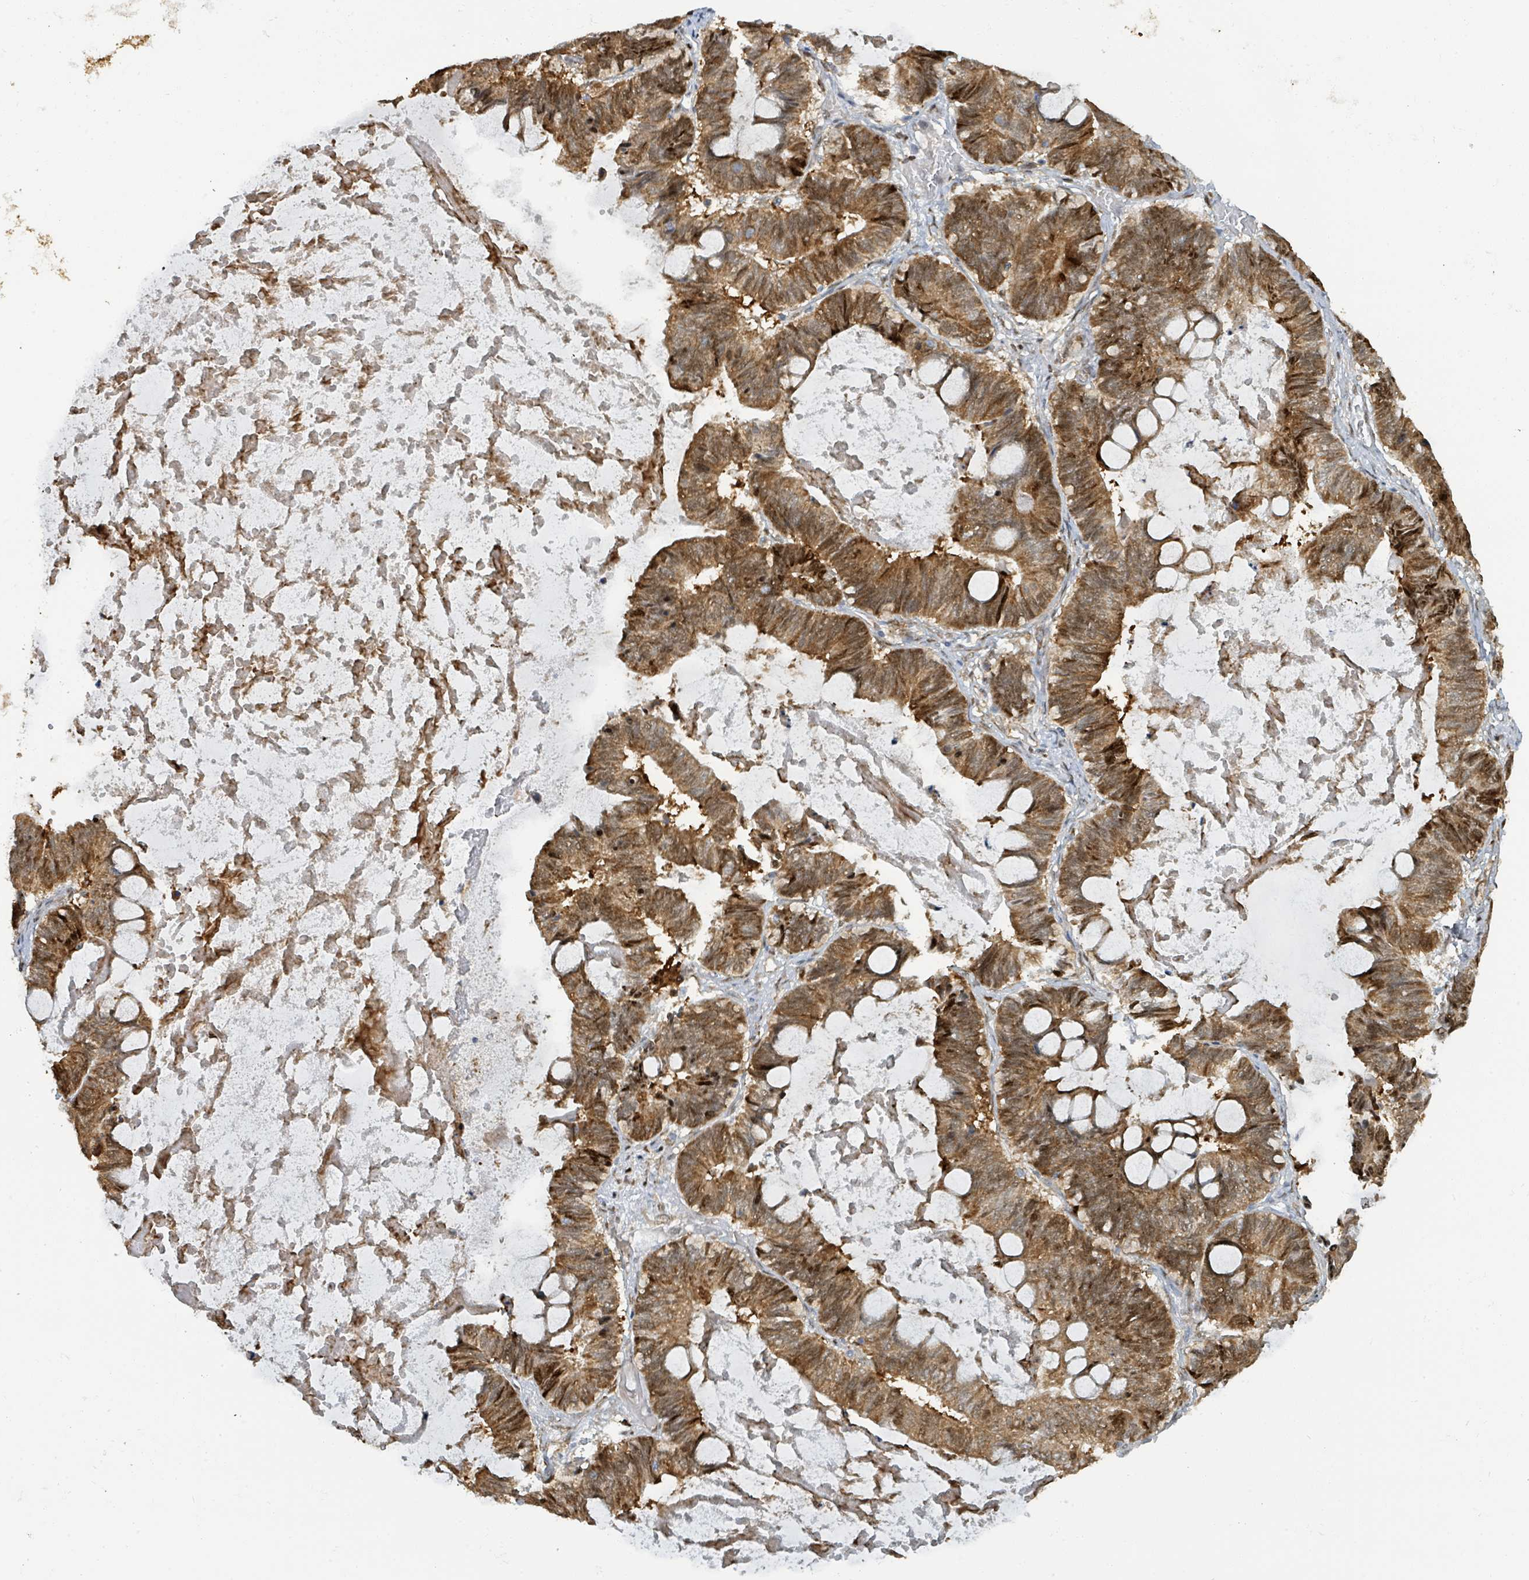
{"staining": {"intensity": "moderate", "quantity": ">75%", "location": "cytoplasmic/membranous,nuclear"}, "tissue": "ovarian cancer", "cell_type": "Tumor cells", "image_type": "cancer", "snomed": [{"axis": "morphology", "description": "Cystadenocarcinoma, mucinous, NOS"}, {"axis": "topography", "description": "Ovary"}], "caption": "Human ovarian mucinous cystadenocarcinoma stained with a protein marker displays moderate staining in tumor cells.", "gene": "PSMB7", "patient": {"sex": "female", "age": 61}}